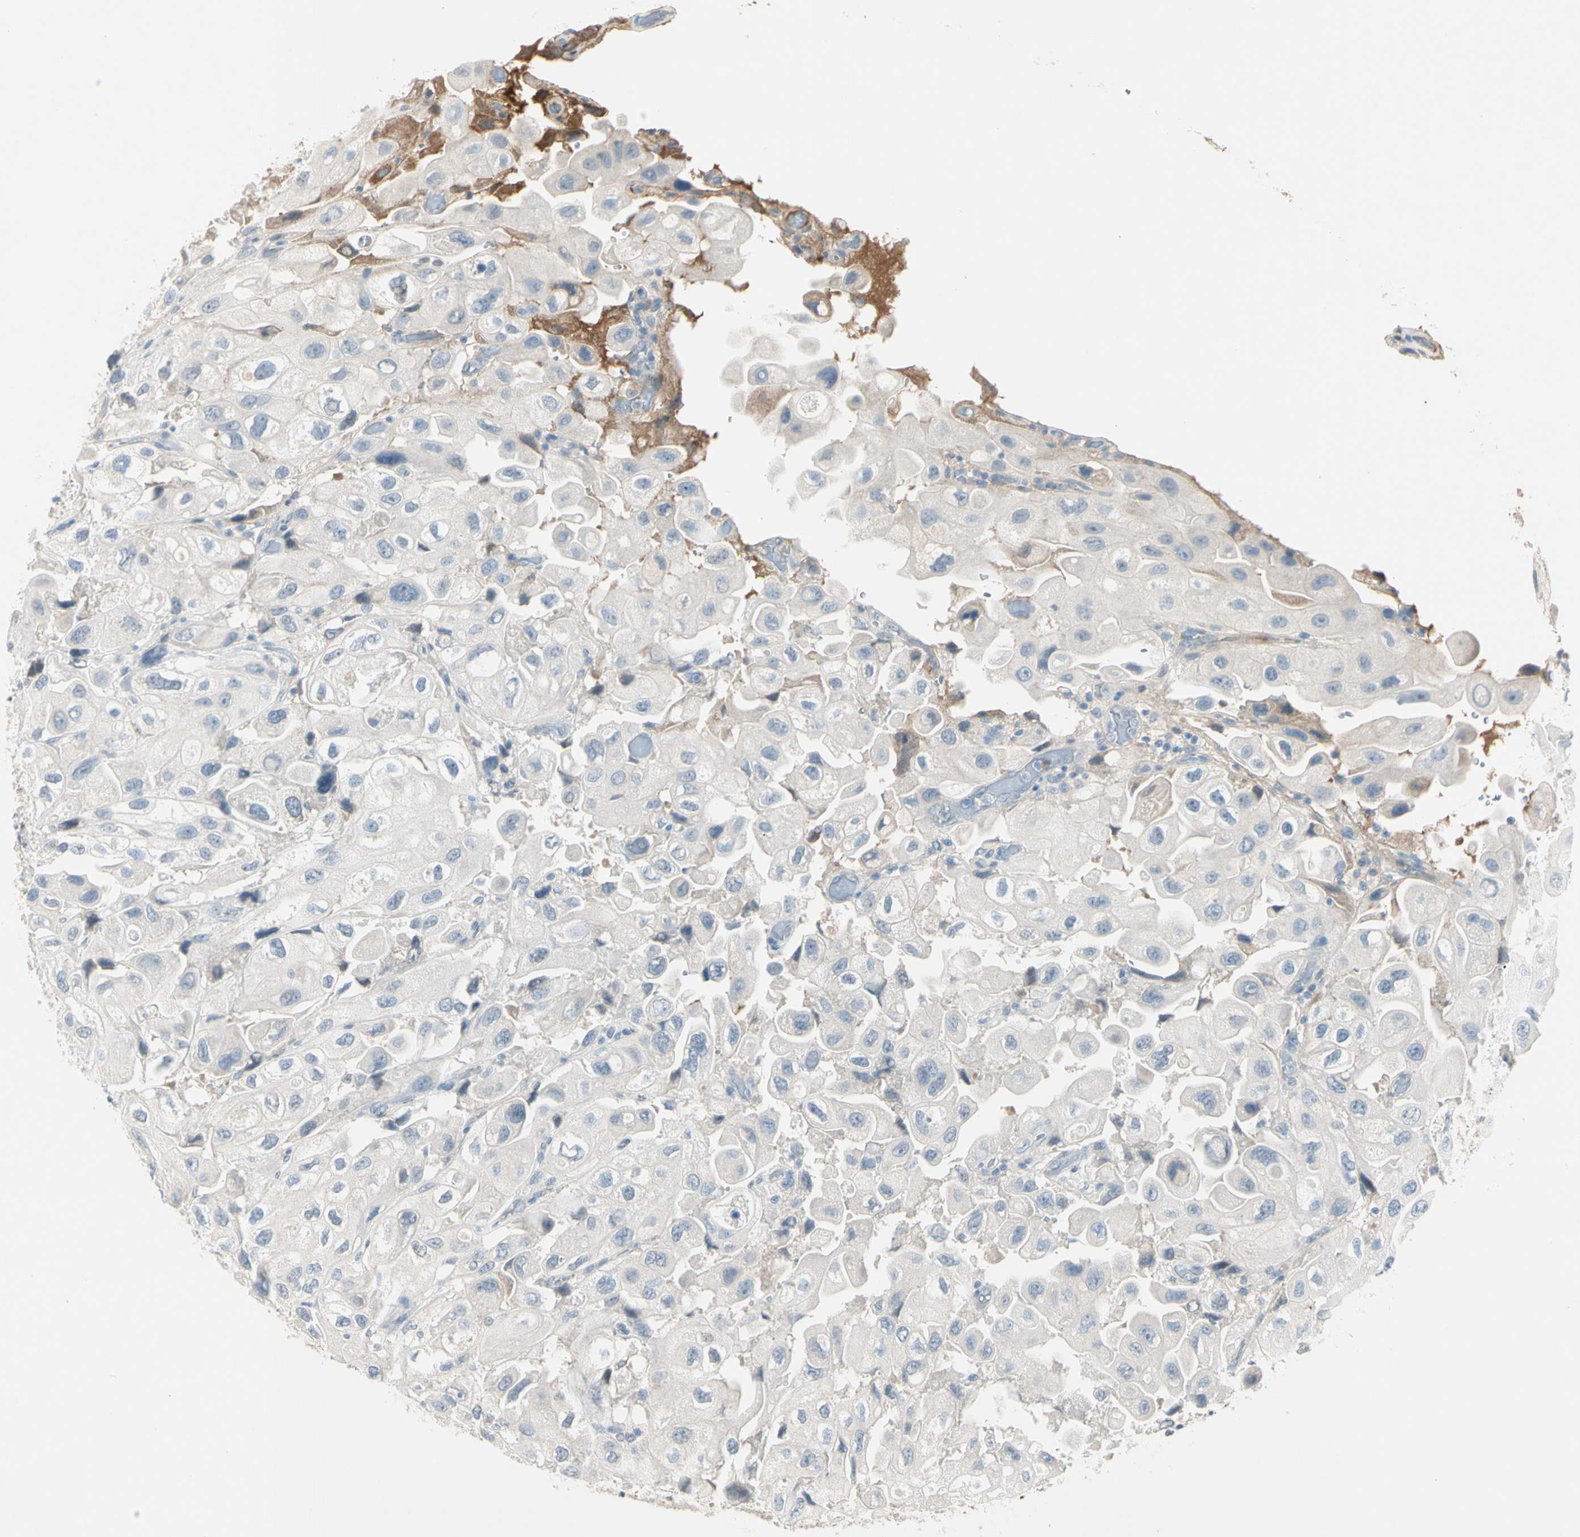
{"staining": {"intensity": "negative", "quantity": "none", "location": "none"}, "tissue": "urothelial cancer", "cell_type": "Tumor cells", "image_type": "cancer", "snomed": [{"axis": "morphology", "description": "Urothelial carcinoma, High grade"}, {"axis": "topography", "description": "Urinary bladder"}], "caption": "DAB (3,3'-diaminobenzidine) immunohistochemical staining of urothelial cancer demonstrates no significant staining in tumor cells. (DAB (3,3'-diaminobenzidine) immunohistochemistry with hematoxylin counter stain).", "gene": "SERPIND1", "patient": {"sex": "female", "age": 64}}